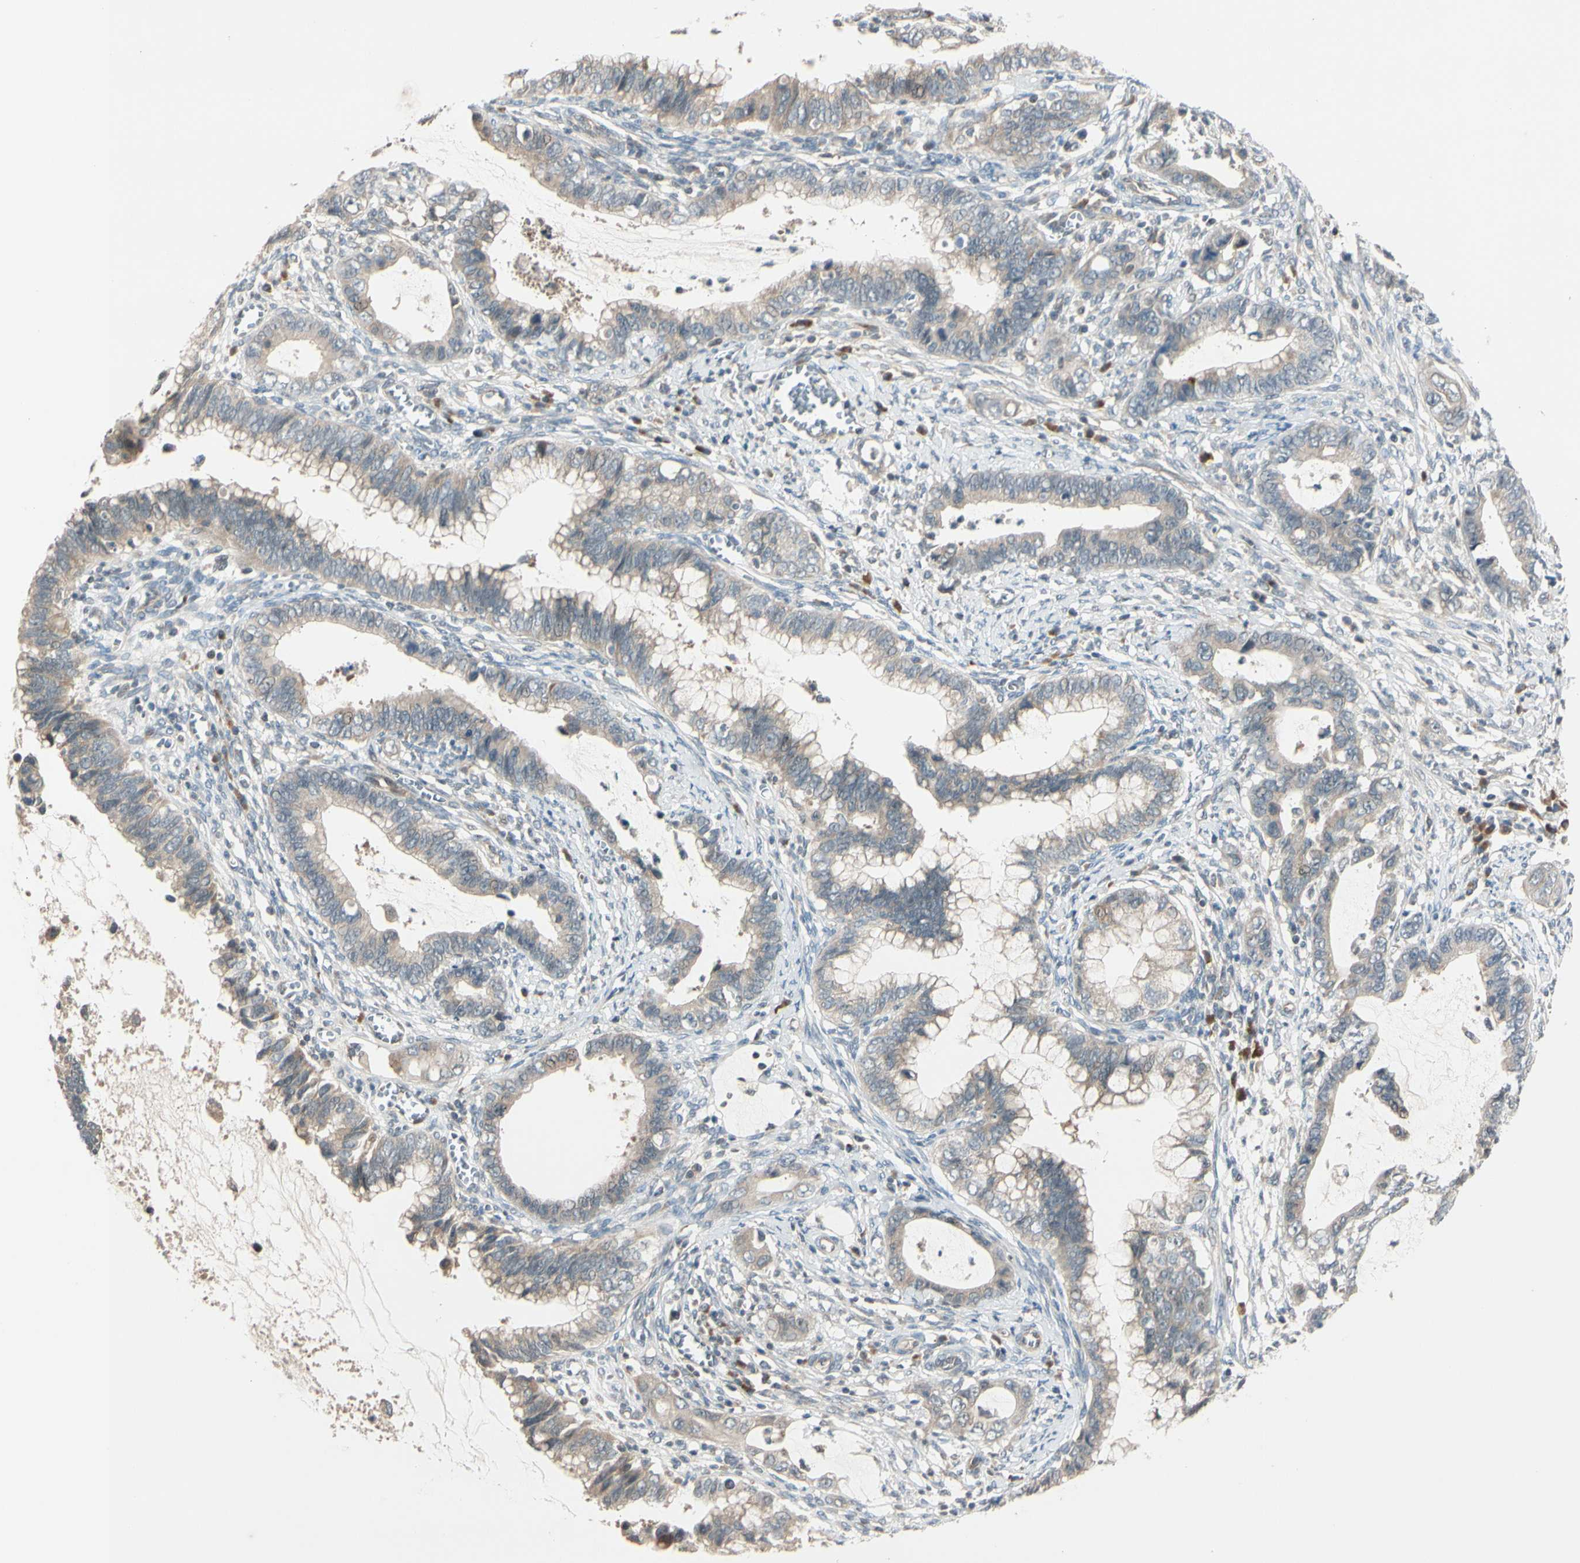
{"staining": {"intensity": "weak", "quantity": "25%-75%", "location": "cytoplasmic/membranous"}, "tissue": "cervical cancer", "cell_type": "Tumor cells", "image_type": "cancer", "snomed": [{"axis": "morphology", "description": "Adenocarcinoma, NOS"}, {"axis": "topography", "description": "Cervix"}], "caption": "Immunohistochemistry (IHC) of cervical cancer demonstrates low levels of weak cytoplasmic/membranous positivity in about 25%-75% of tumor cells.", "gene": "FGF10", "patient": {"sex": "female", "age": 44}}